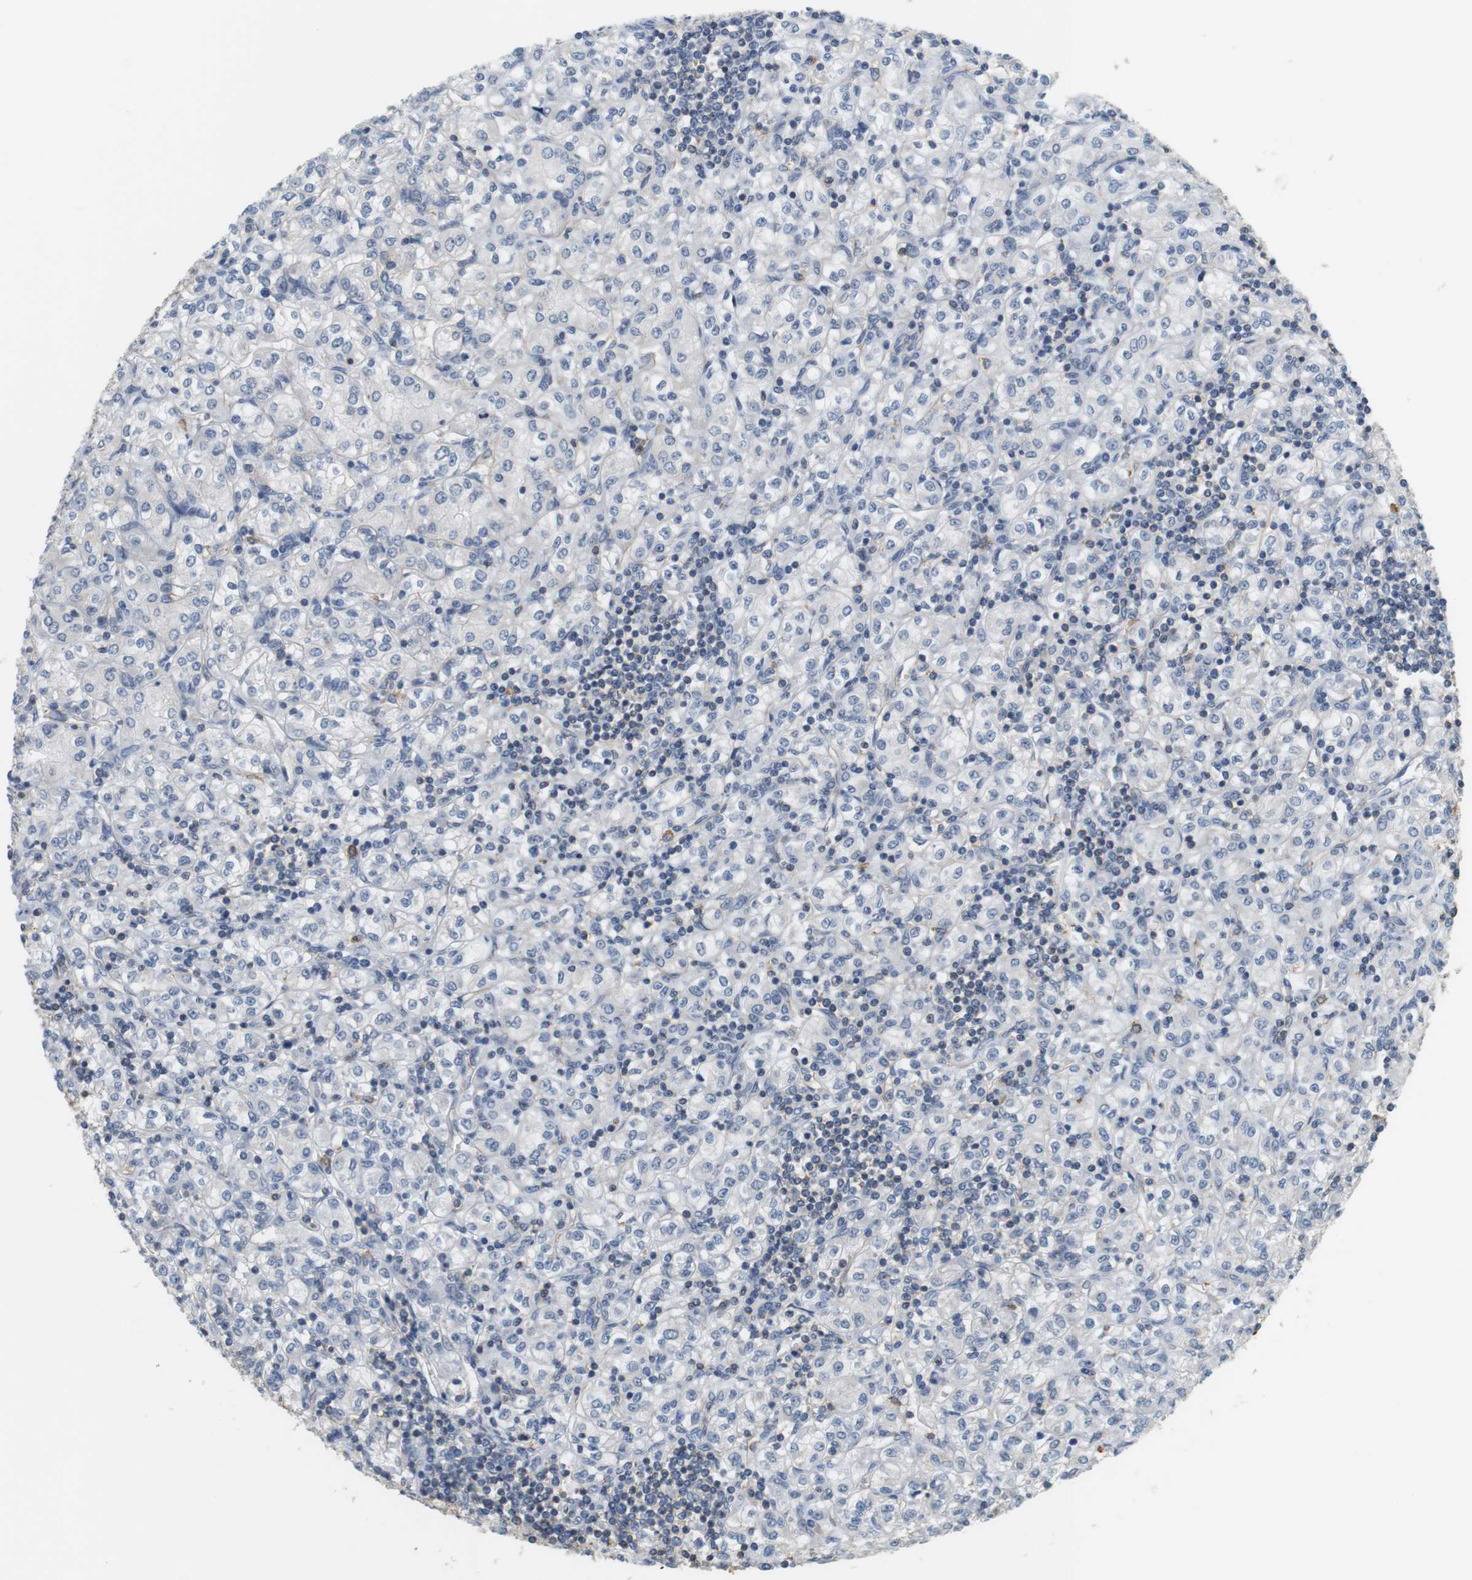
{"staining": {"intensity": "negative", "quantity": "none", "location": "none"}, "tissue": "renal cancer", "cell_type": "Tumor cells", "image_type": "cancer", "snomed": [{"axis": "morphology", "description": "Adenocarcinoma, NOS"}, {"axis": "topography", "description": "Kidney"}], "caption": "Immunohistochemistry of adenocarcinoma (renal) reveals no expression in tumor cells.", "gene": "OSR1", "patient": {"sex": "male", "age": 77}}